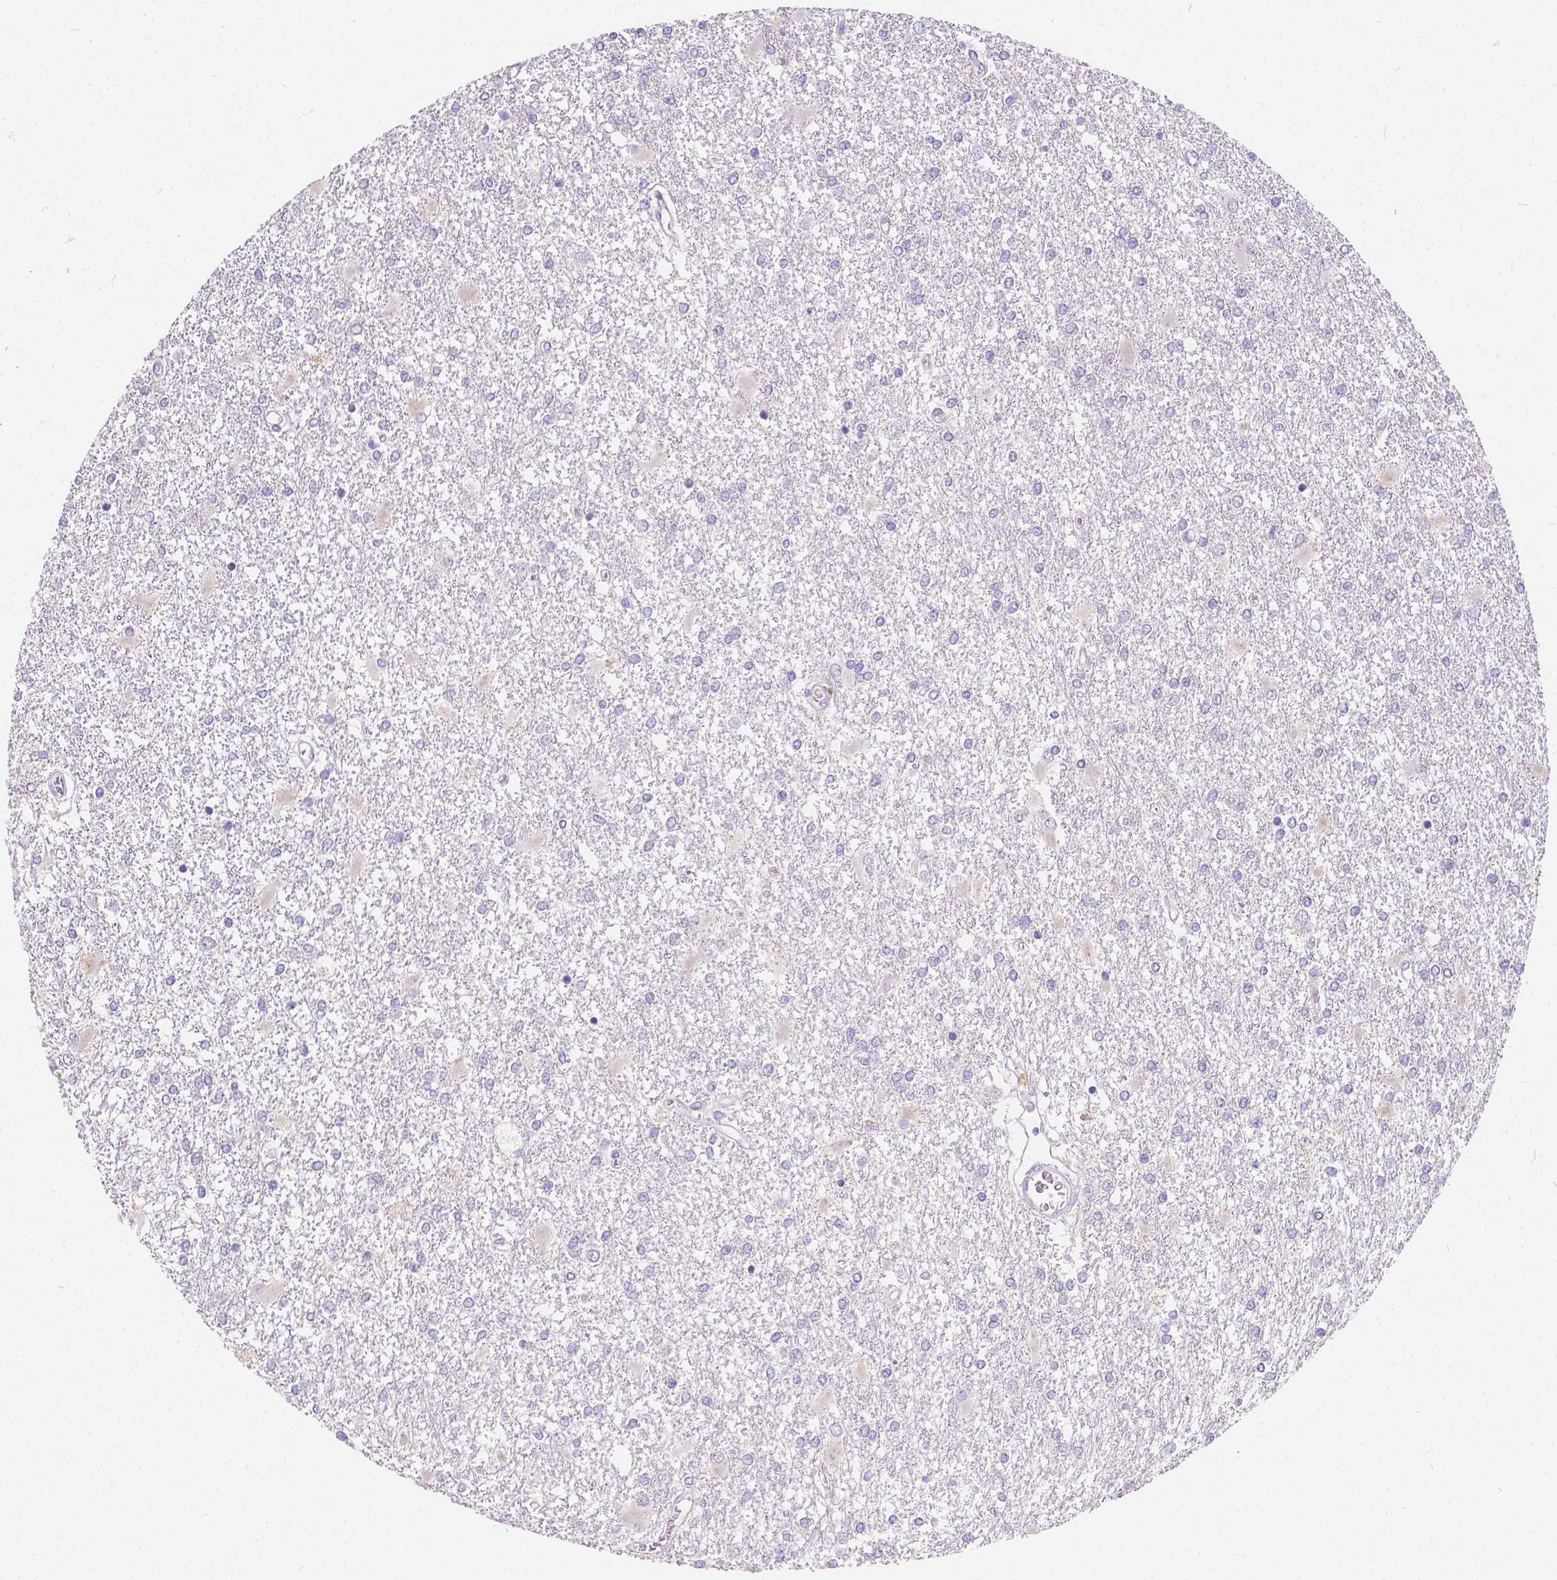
{"staining": {"intensity": "negative", "quantity": "none", "location": "none"}, "tissue": "glioma", "cell_type": "Tumor cells", "image_type": "cancer", "snomed": [{"axis": "morphology", "description": "Glioma, malignant, High grade"}, {"axis": "topography", "description": "Cerebral cortex"}], "caption": "High power microscopy histopathology image of an immunohistochemistry image of malignant glioma (high-grade), revealing no significant staining in tumor cells.", "gene": "RNF186", "patient": {"sex": "male", "age": 79}}